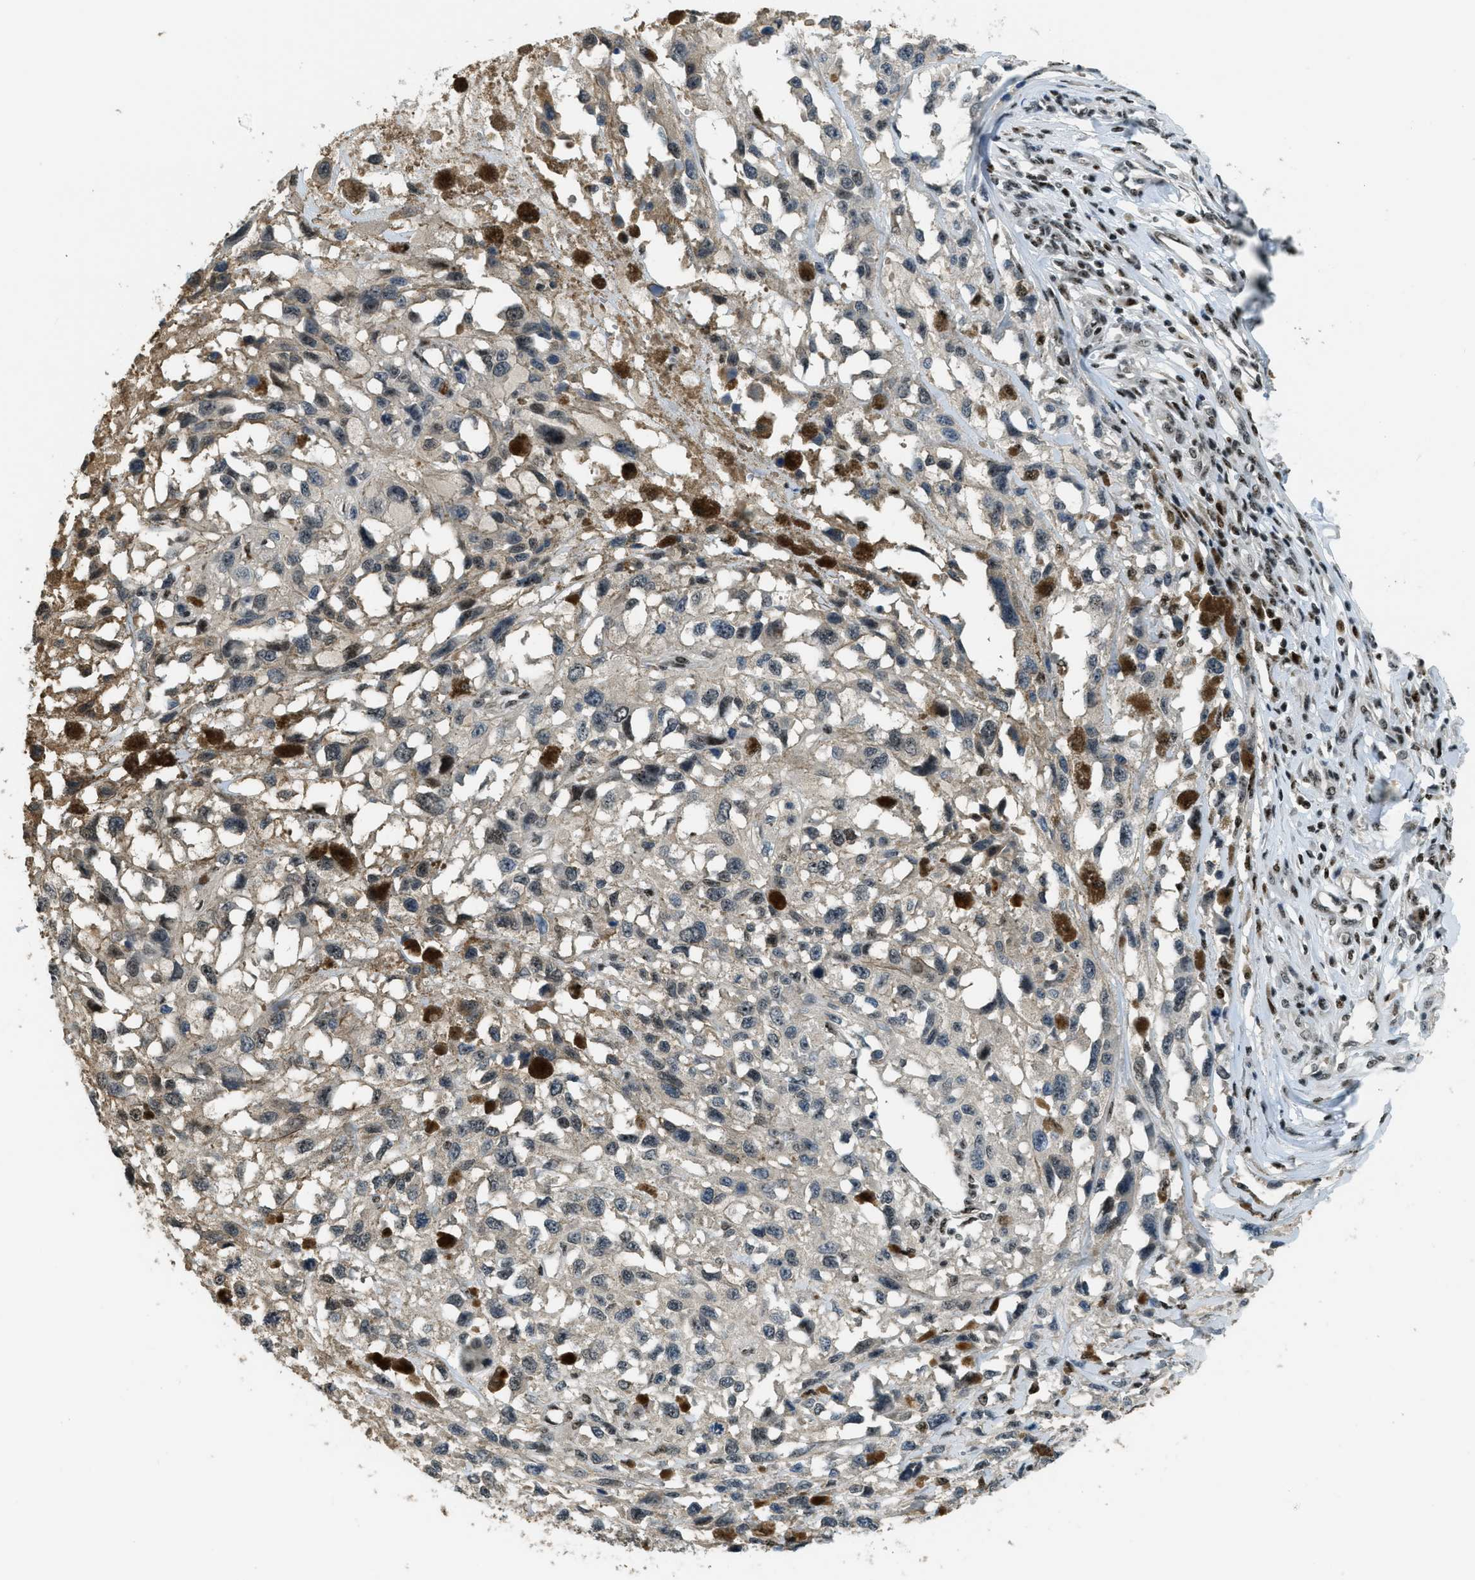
{"staining": {"intensity": "moderate", "quantity": "<25%", "location": "nuclear"}, "tissue": "melanoma", "cell_type": "Tumor cells", "image_type": "cancer", "snomed": [{"axis": "morphology", "description": "Malignant melanoma, Metastatic site"}, {"axis": "topography", "description": "Lymph node"}], "caption": "This micrograph shows melanoma stained with immunohistochemistry (IHC) to label a protein in brown. The nuclear of tumor cells show moderate positivity for the protein. Nuclei are counter-stained blue.", "gene": "SP100", "patient": {"sex": "male", "age": 59}}